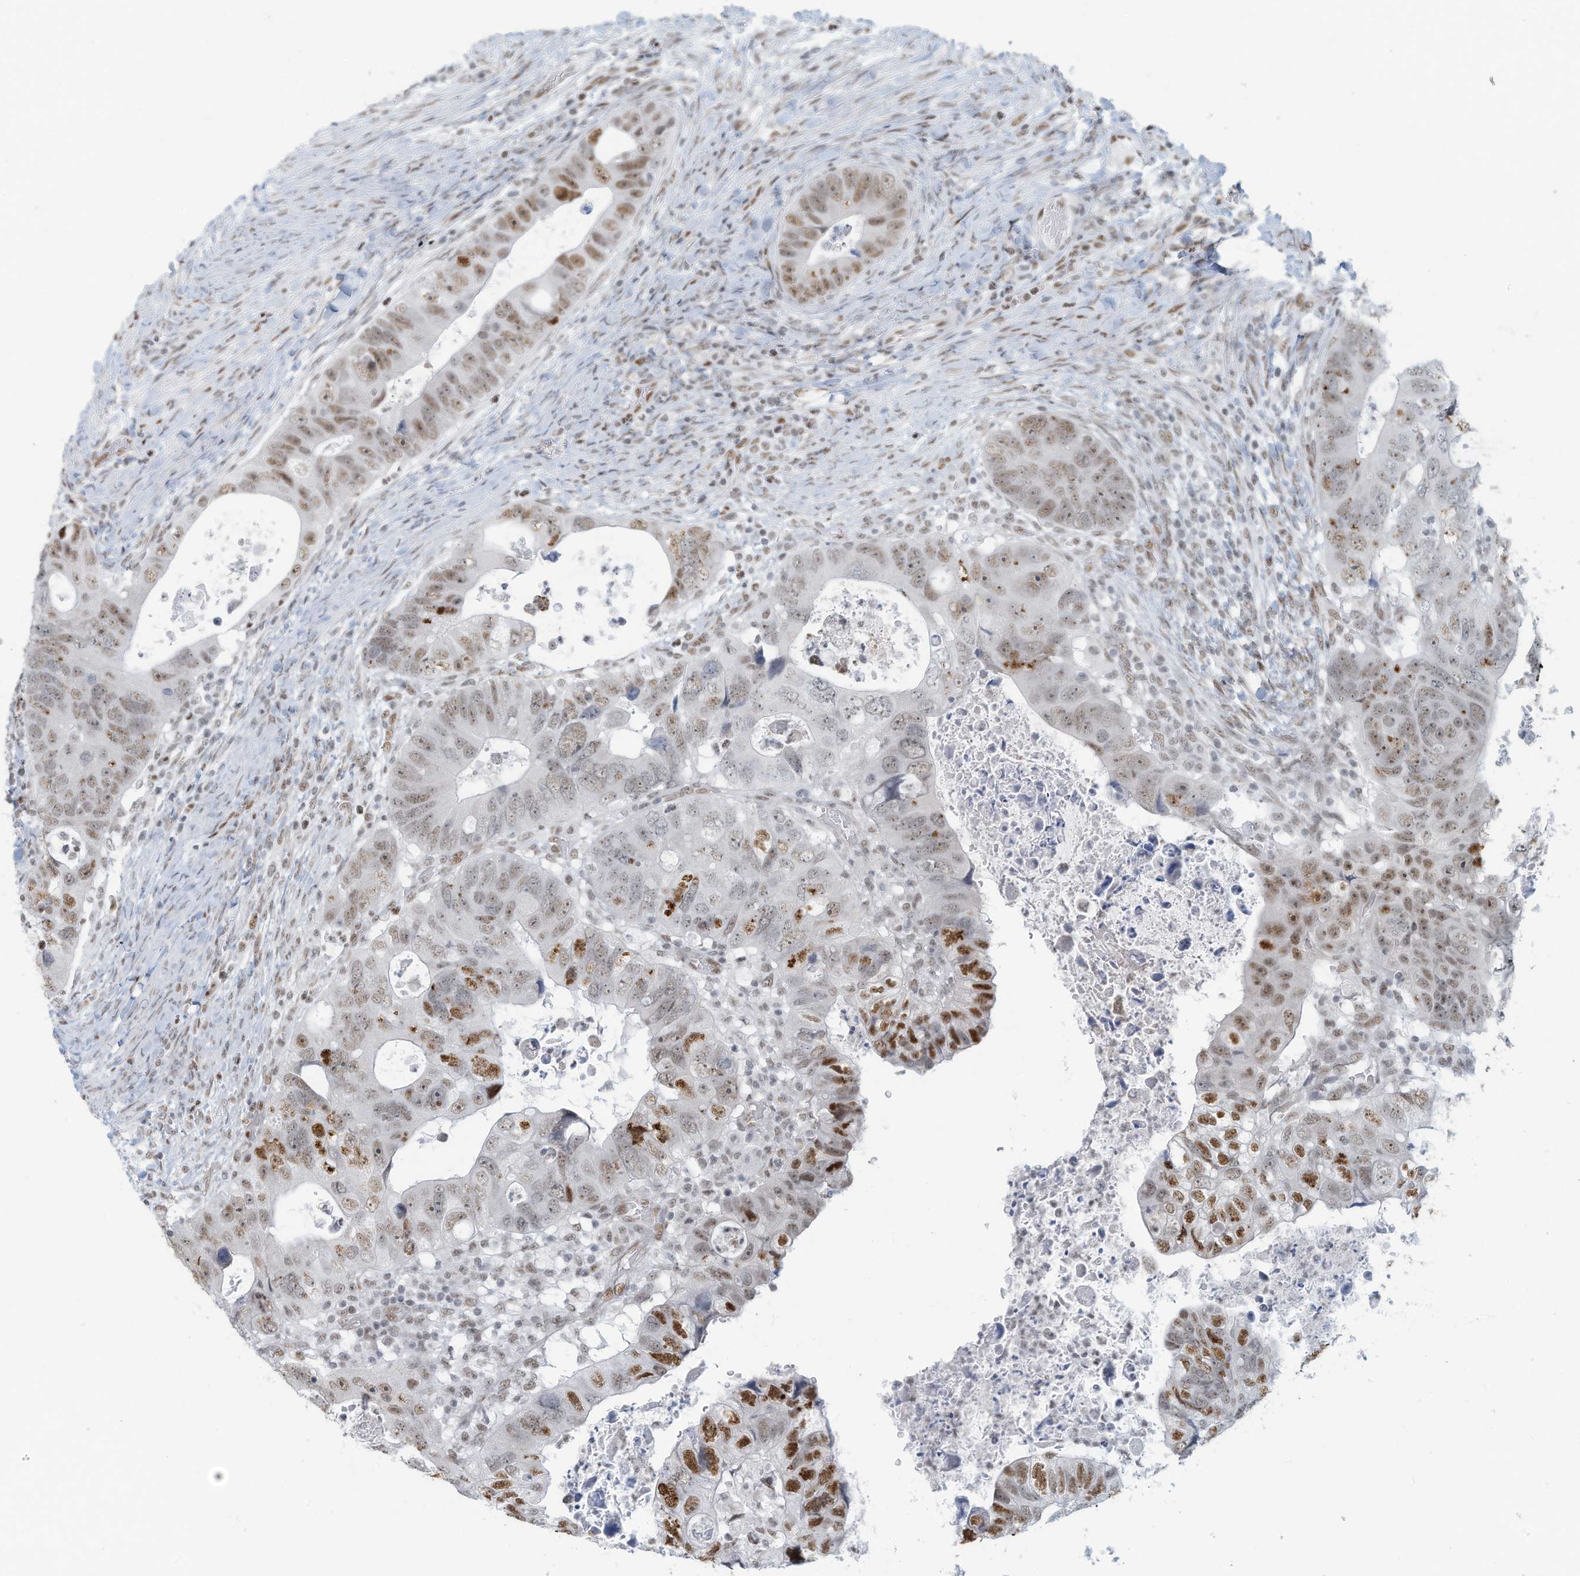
{"staining": {"intensity": "strong", "quantity": "25%-75%", "location": "nuclear"}, "tissue": "colorectal cancer", "cell_type": "Tumor cells", "image_type": "cancer", "snomed": [{"axis": "morphology", "description": "Adenocarcinoma, NOS"}, {"axis": "topography", "description": "Rectum"}], "caption": "This is an image of immunohistochemistry staining of colorectal cancer, which shows strong staining in the nuclear of tumor cells.", "gene": "SARNP", "patient": {"sex": "male", "age": 59}}